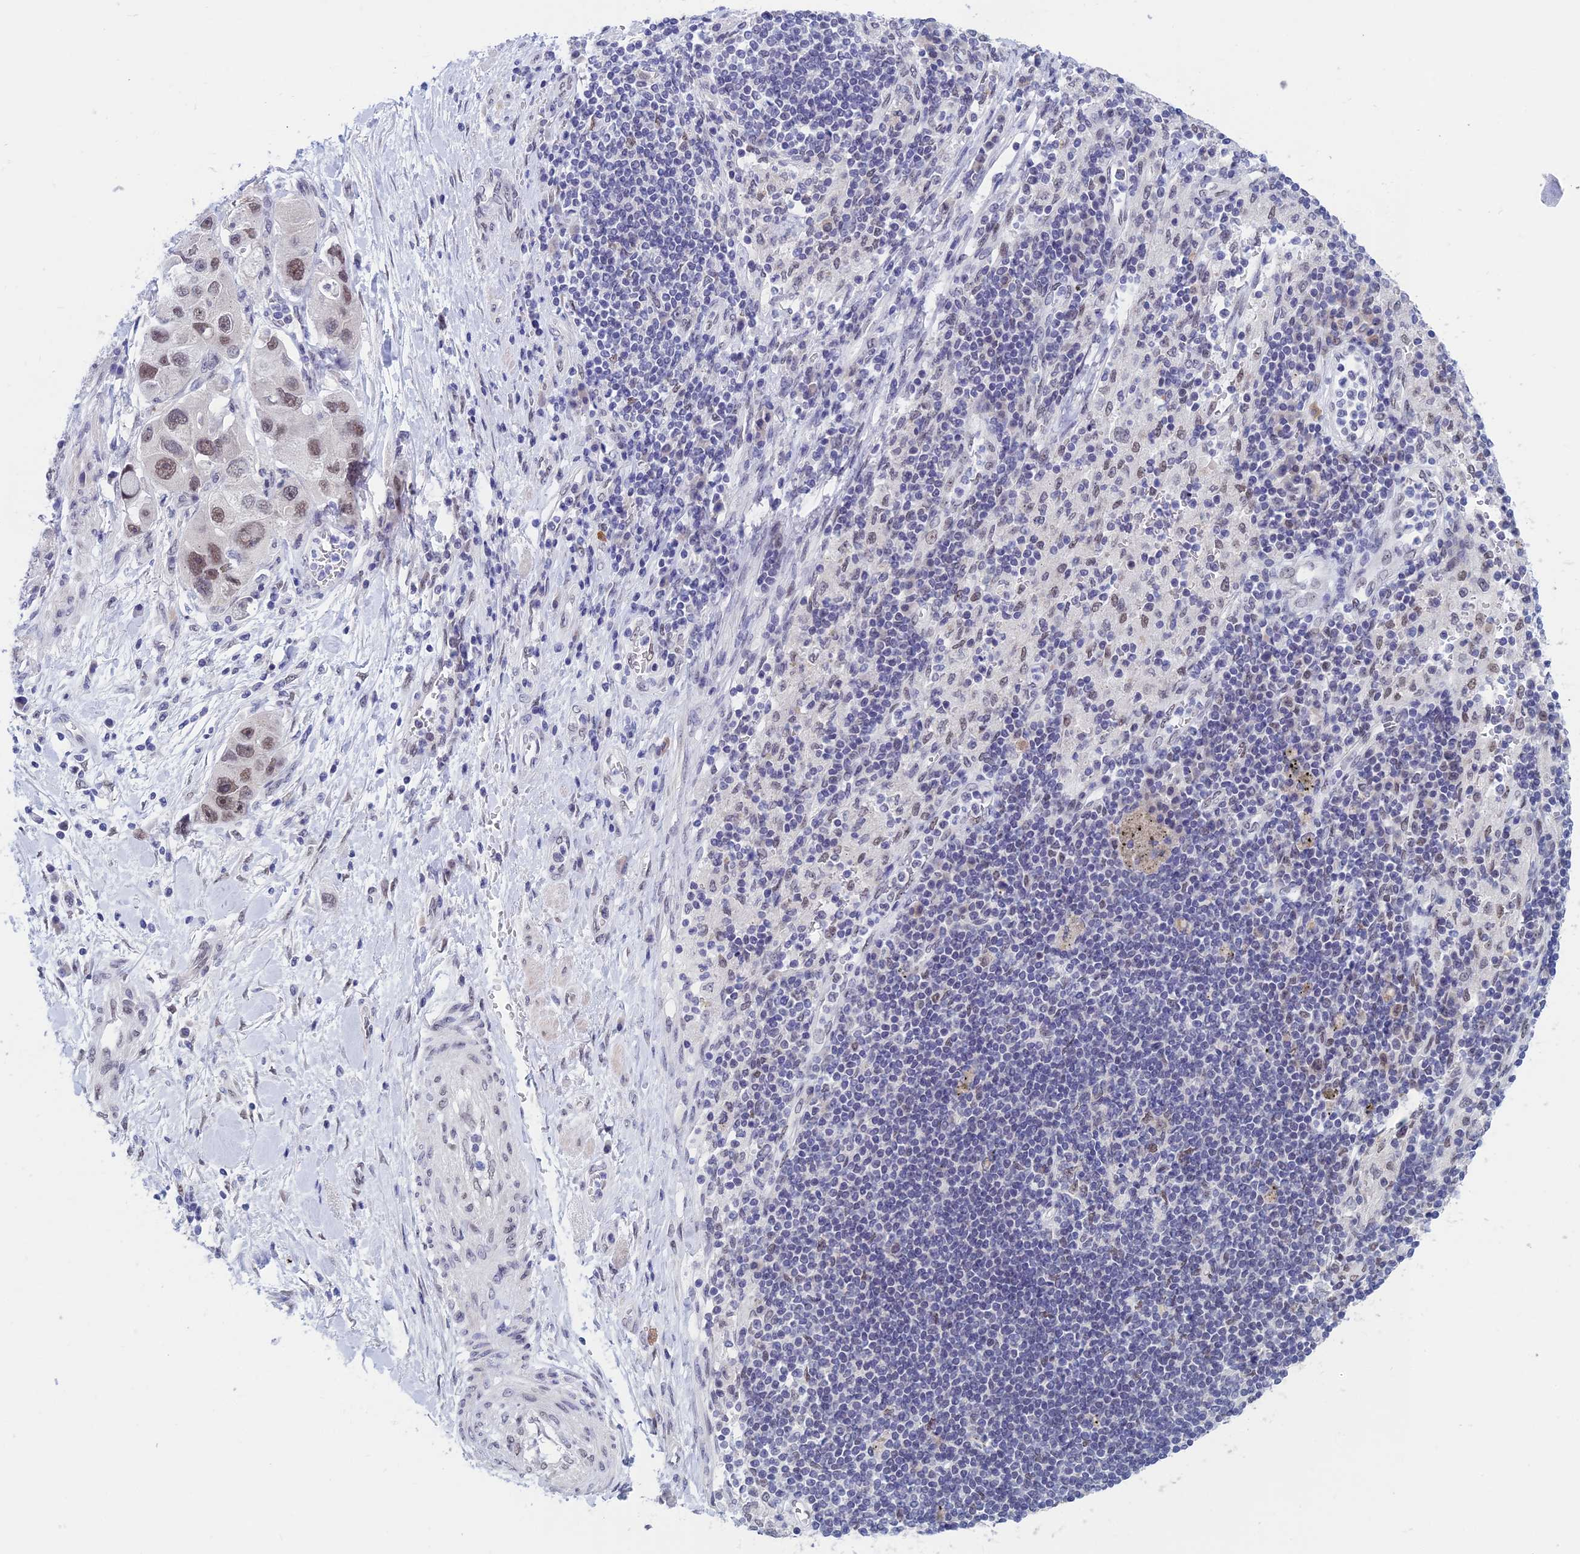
{"staining": {"intensity": "weak", "quantity": ">75%", "location": "nuclear"}, "tissue": "lung cancer", "cell_type": "Tumor cells", "image_type": "cancer", "snomed": [{"axis": "morphology", "description": "Adenocarcinoma, NOS"}, {"axis": "topography", "description": "Lung"}], "caption": "Approximately >75% of tumor cells in adenocarcinoma (lung) exhibit weak nuclear protein positivity as visualized by brown immunohistochemical staining.", "gene": "NABP2", "patient": {"sex": "female", "age": 54}}